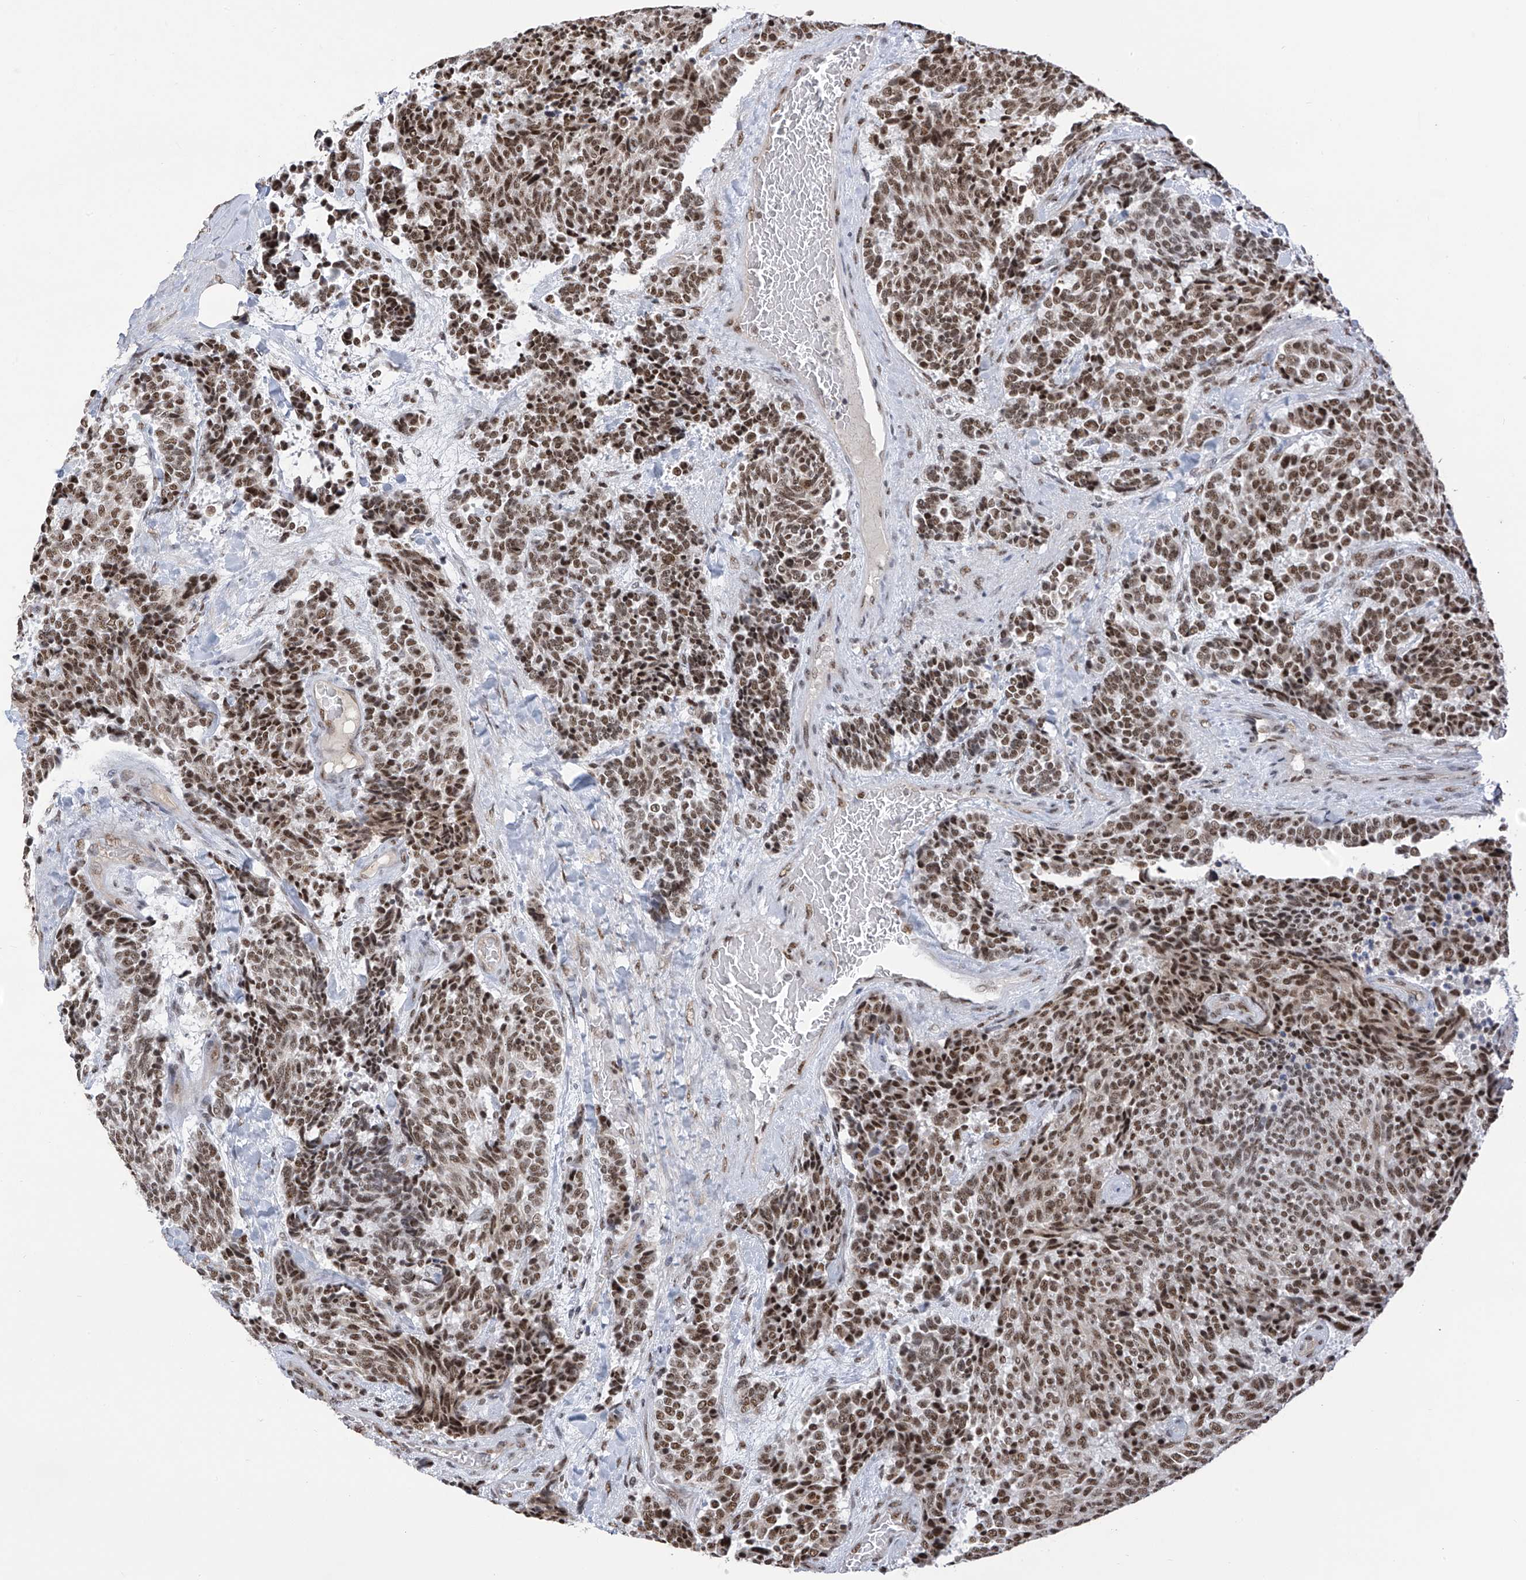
{"staining": {"intensity": "moderate", "quantity": ">75%", "location": "nuclear"}, "tissue": "carcinoid", "cell_type": "Tumor cells", "image_type": "cancer", "snomed": [{"axis": "morphology", "description": "Carcinoid, malignant, NOS"}, {"axis": "topography", "description": "Pancreas"}], "caption": "Immunohistochemical staining of carcinoid displays medium levels of moderate nuclear expression in approximately >75% of tumor cells.", "gene": "APLF", "patient": {"sex": "female", "age": 54}}